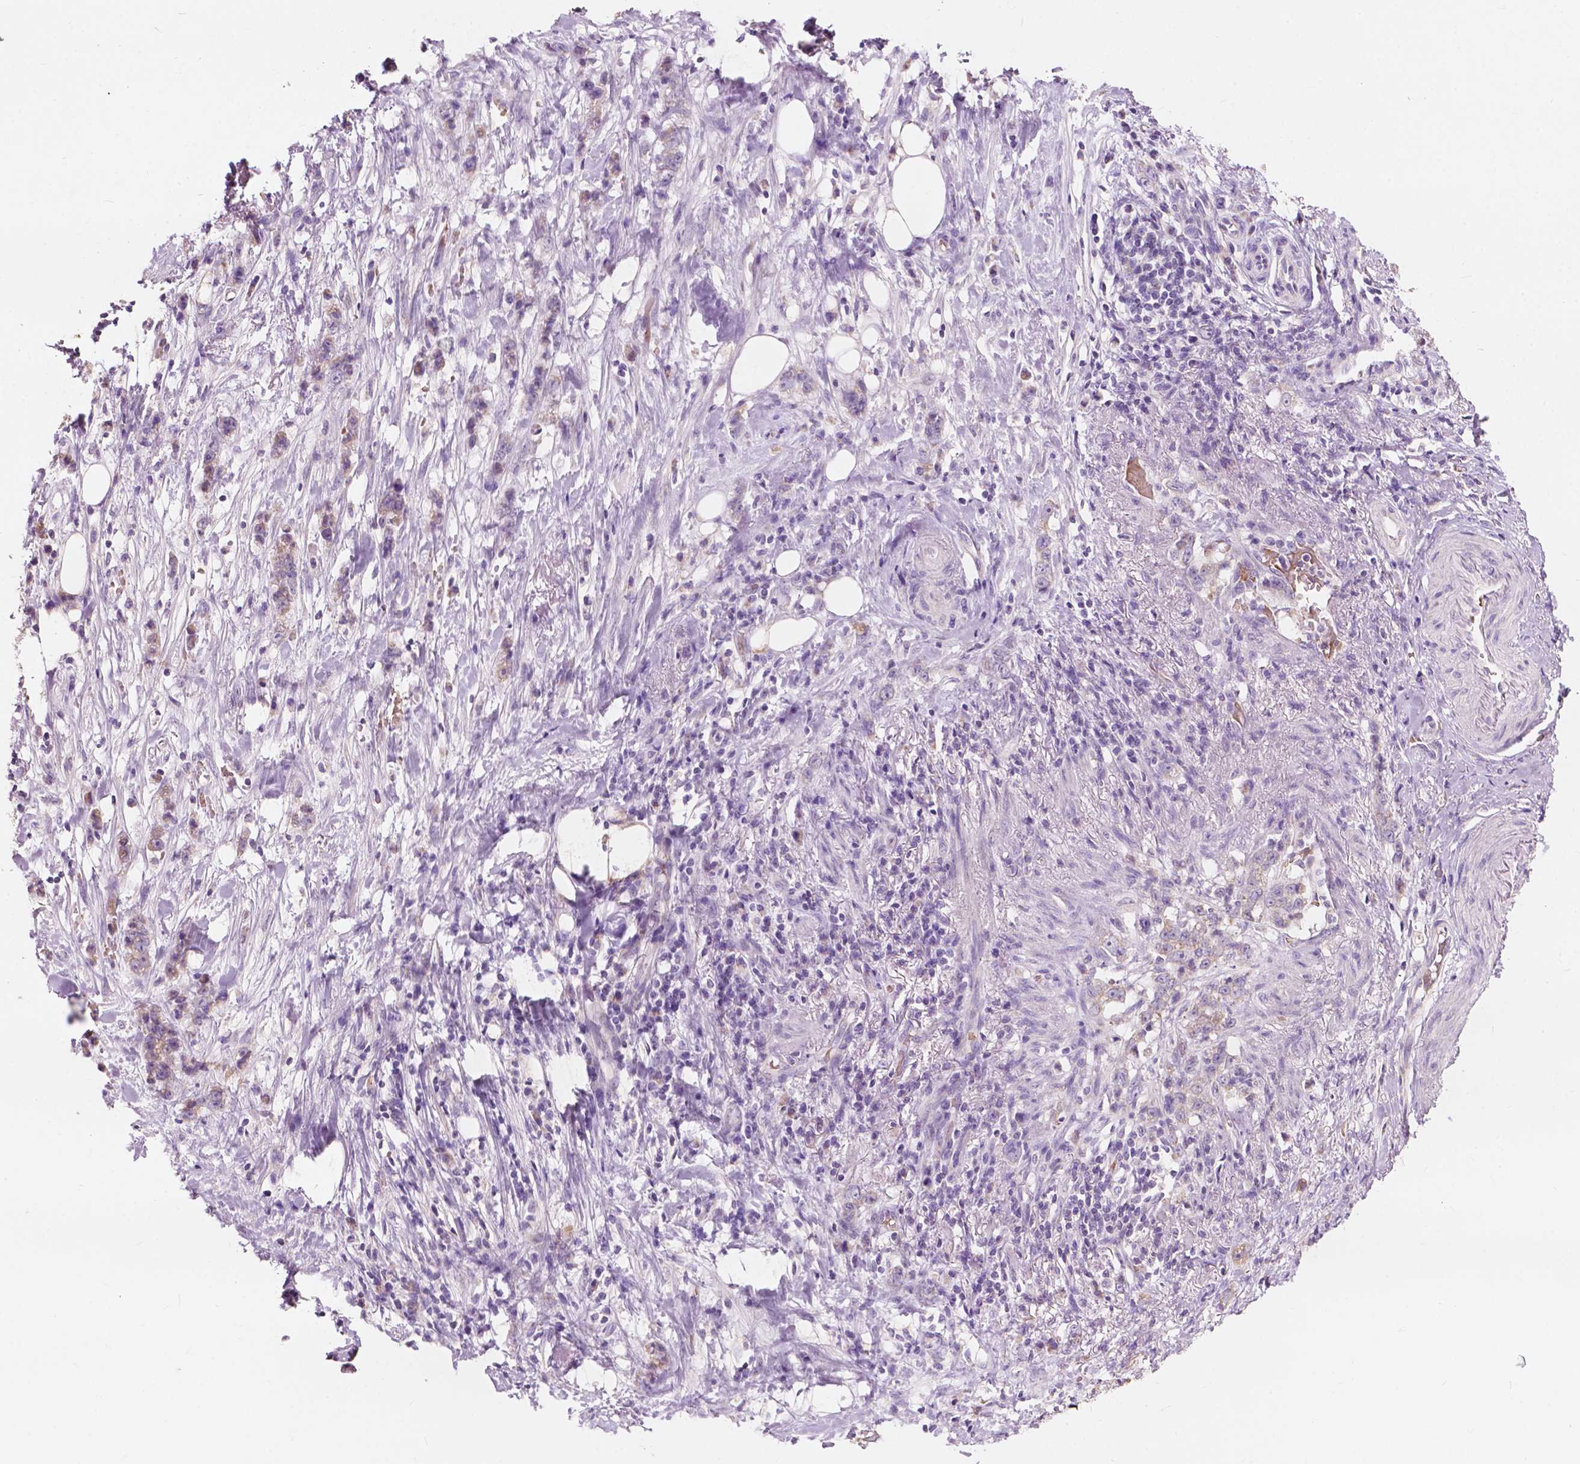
{"staining": {"intensity": "weak", "quantity": "25%-75%", "location": "cytoplasmic/membranous"}, "tissue": "stomach cancer", "cell_type": "Tumor cells", "image_type": "cancer", "snomed": [{"axis": "morphology", "description": "Adenocarcinoma, NOS"}, {"axis": "topography", "description": "Stomach, lower"}], "caption": "Immunohistochemistry (IHC) (DAB) staining of human stomach adenocarcinoma demonstrates weak cytoplasmic/membranous protein staining in approximately 25%-75% of tumor cells.", "gene": "NDUFS1", "patient": {"sex": "male", "age": 88}}